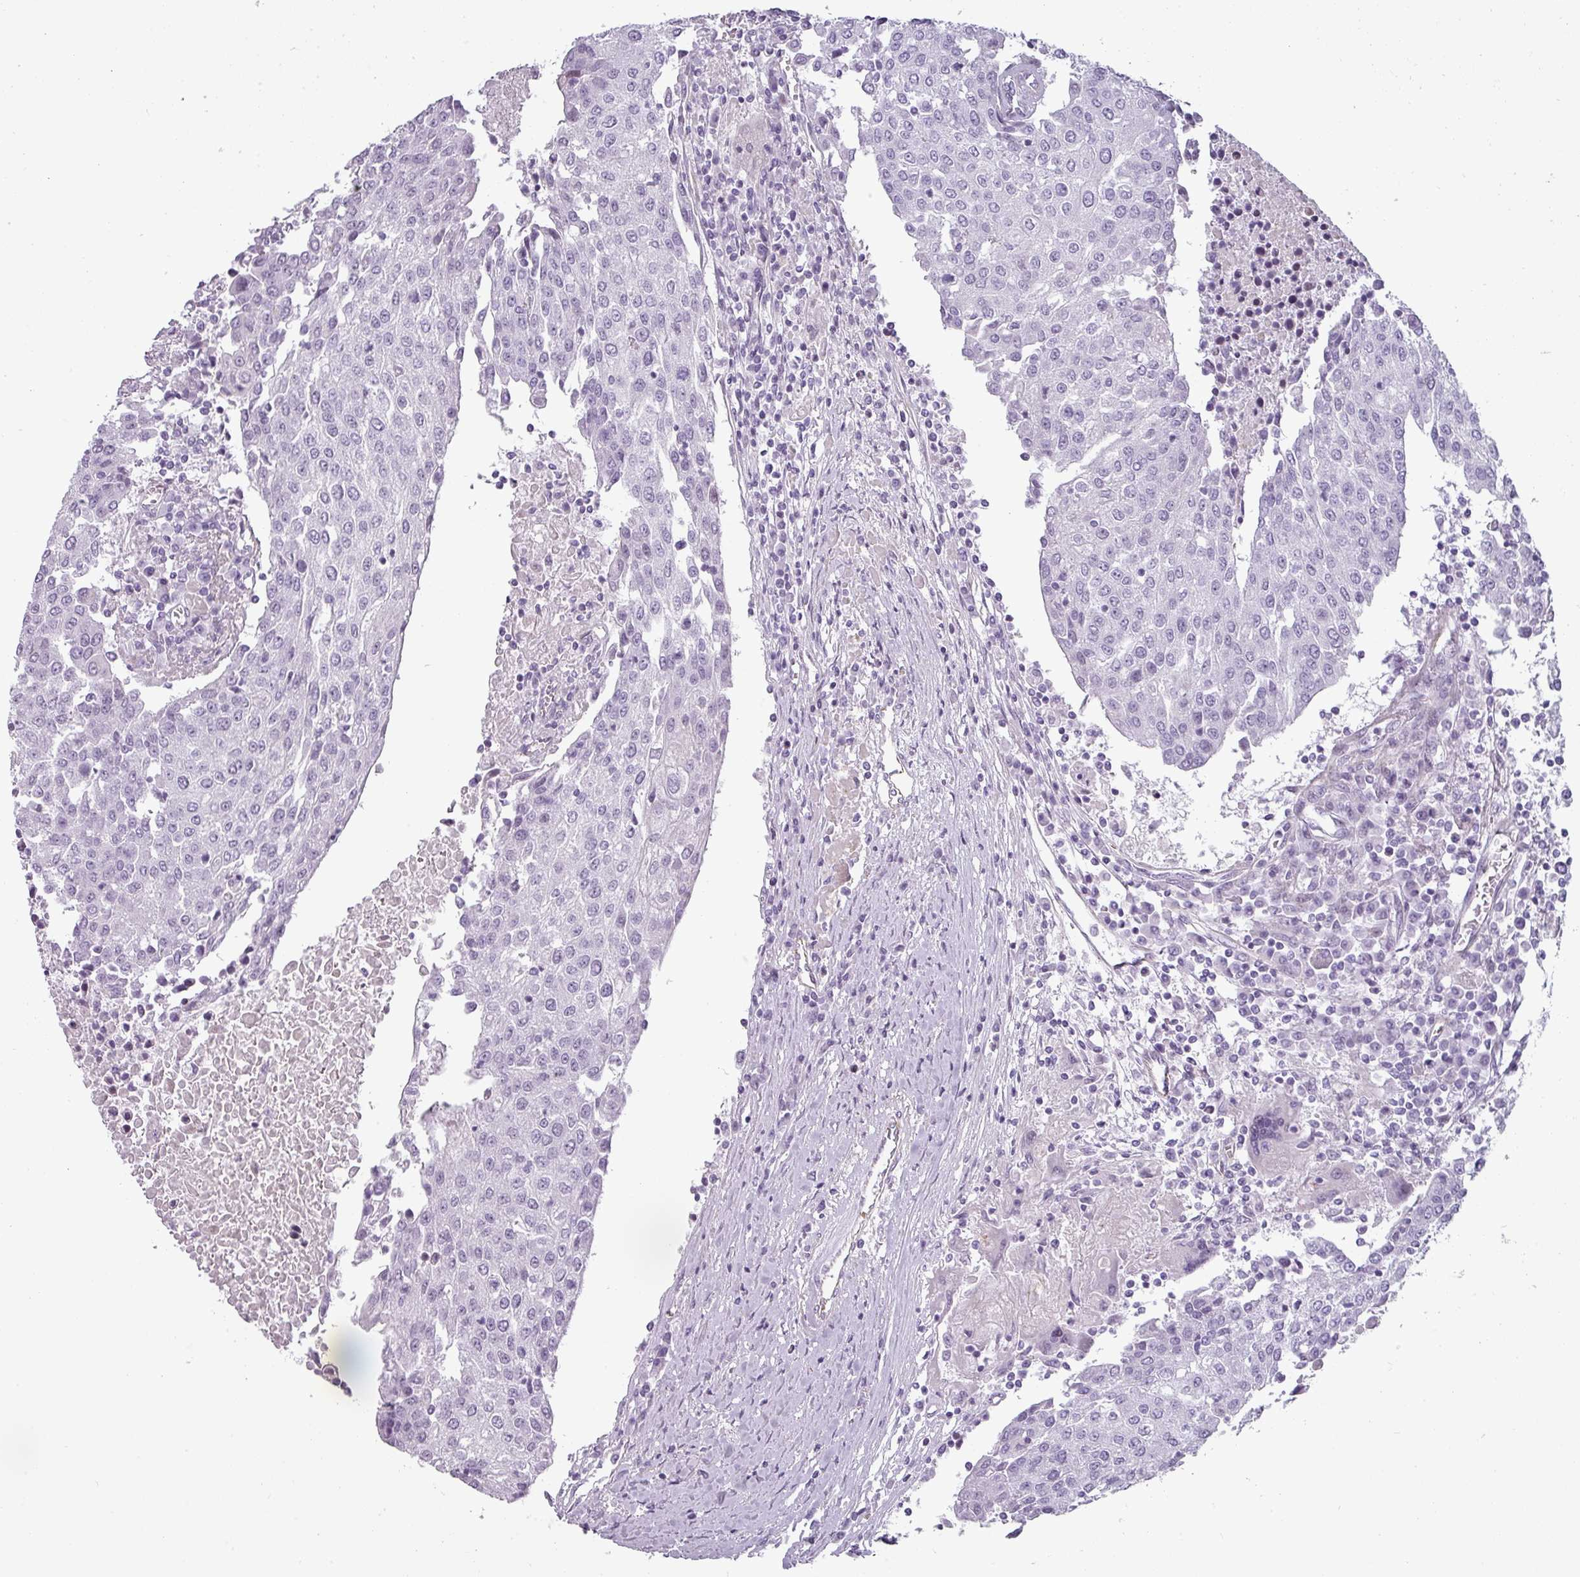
{"staining": {"intensity": "negative", "quantity": "none", "location": "none"}, "tissue": "urothelial cancer", "cell_type": "Tumor cells", "image_type": "cancer", "snomed": [{"axis": "morphology", "description": "Urothelial carcinoma, High grade"}, {"axis": "topography", "description": "Urinary bladder"}], "caption": "This is an immunohistochemistry photomicrograph of human urothelial cancer. There is no positivity in tumor cells.", "gene": "CHRDL1", "patient": {"sex": "female", "age": 85}}